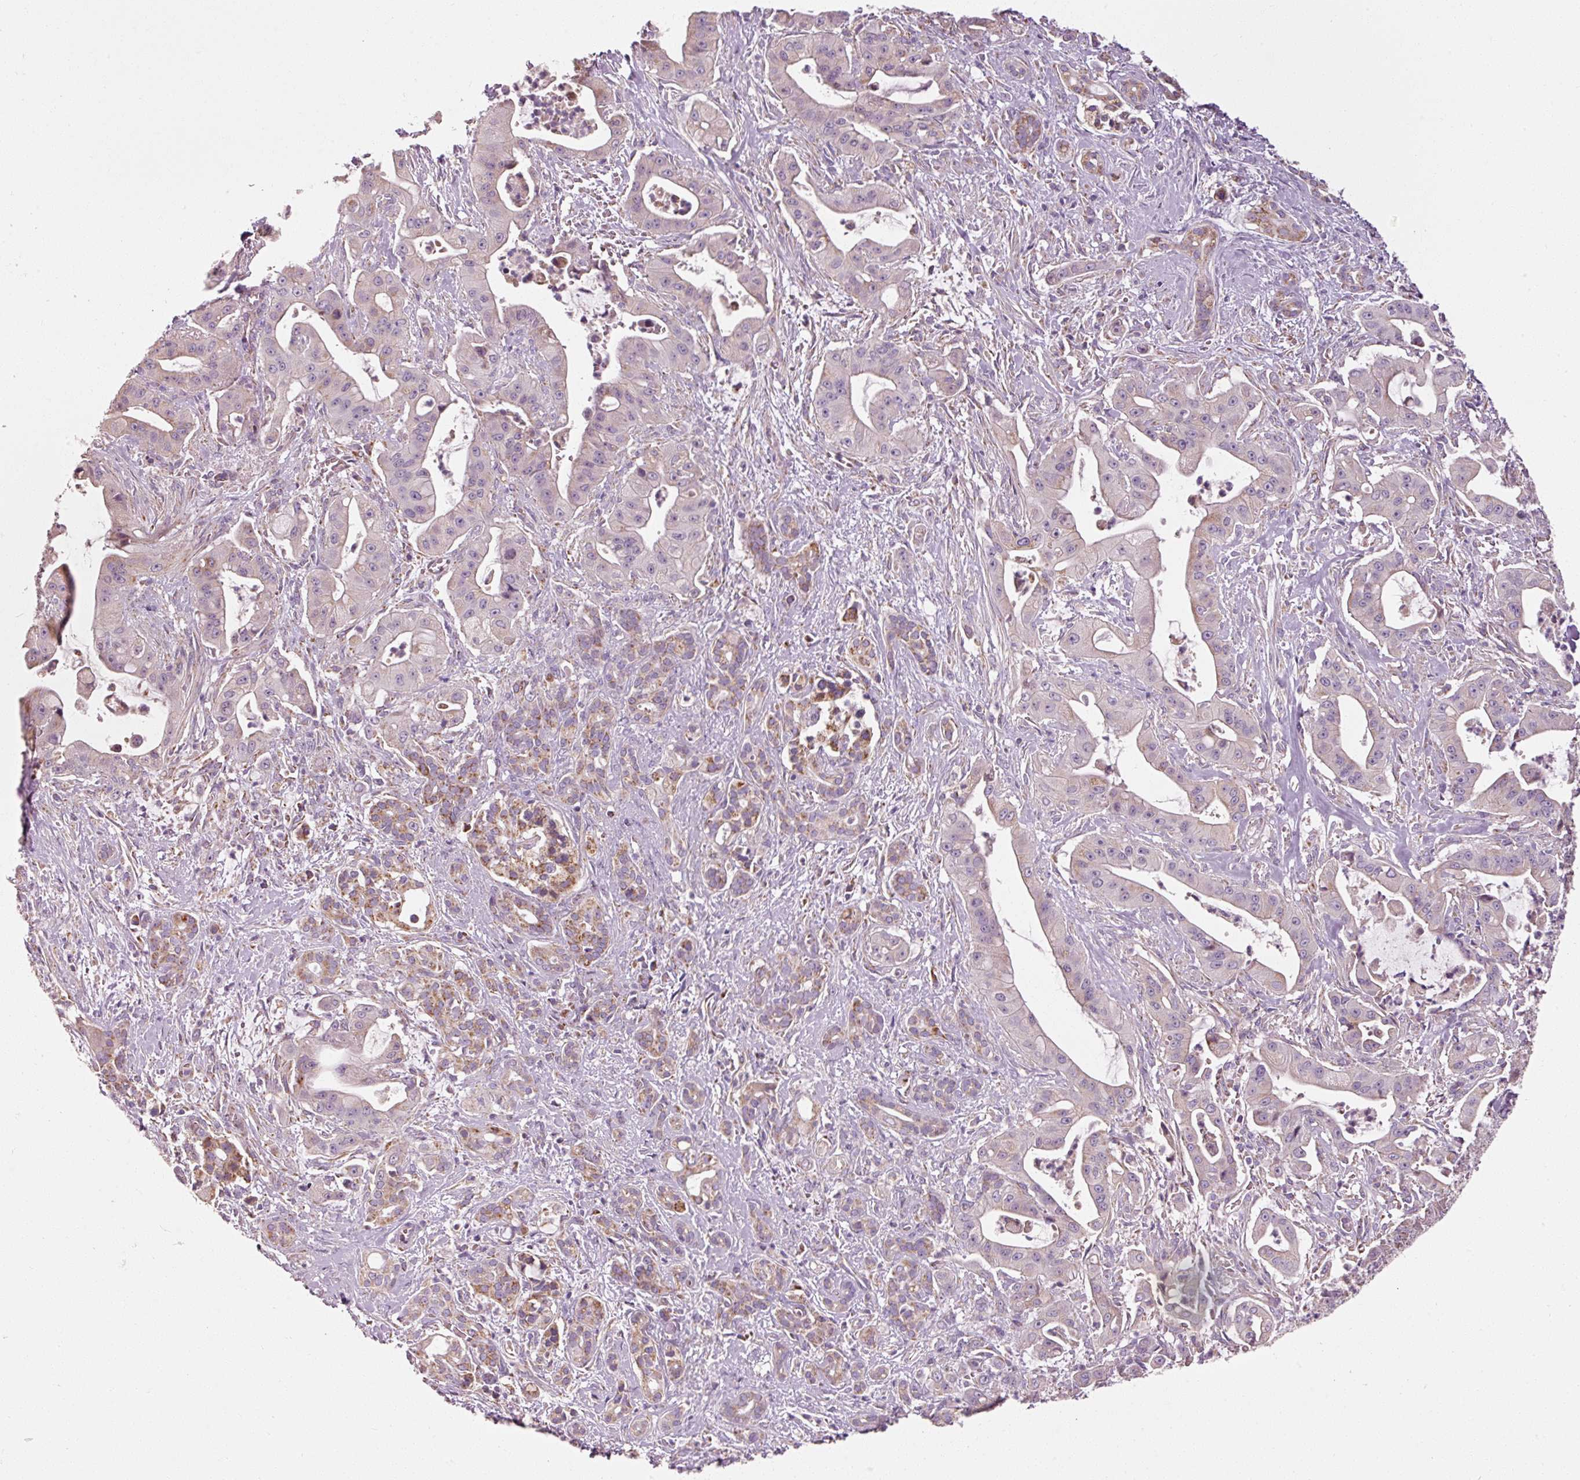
{"staining": {"intensity": "weak", "quantity": "<25%", "location": "cytoplasmic/membranous"}, "tissue": "pancreatic cancer", "cell_type": "Tumor cells", "image_type": "cancer", "snomed": [{"axis": "morphology", "description": "Adenocarcinoma, NOS"}, {"axis": "topography", "description": "Pancreas"}], "caption": "Human adenocarcinoma (pancreatic) stained for a protein using immunohistochemistry demonstrates no positivity in tumor cells.", "gene": "NDUFB4", "patient": {"sex": "male", "age": 57}}